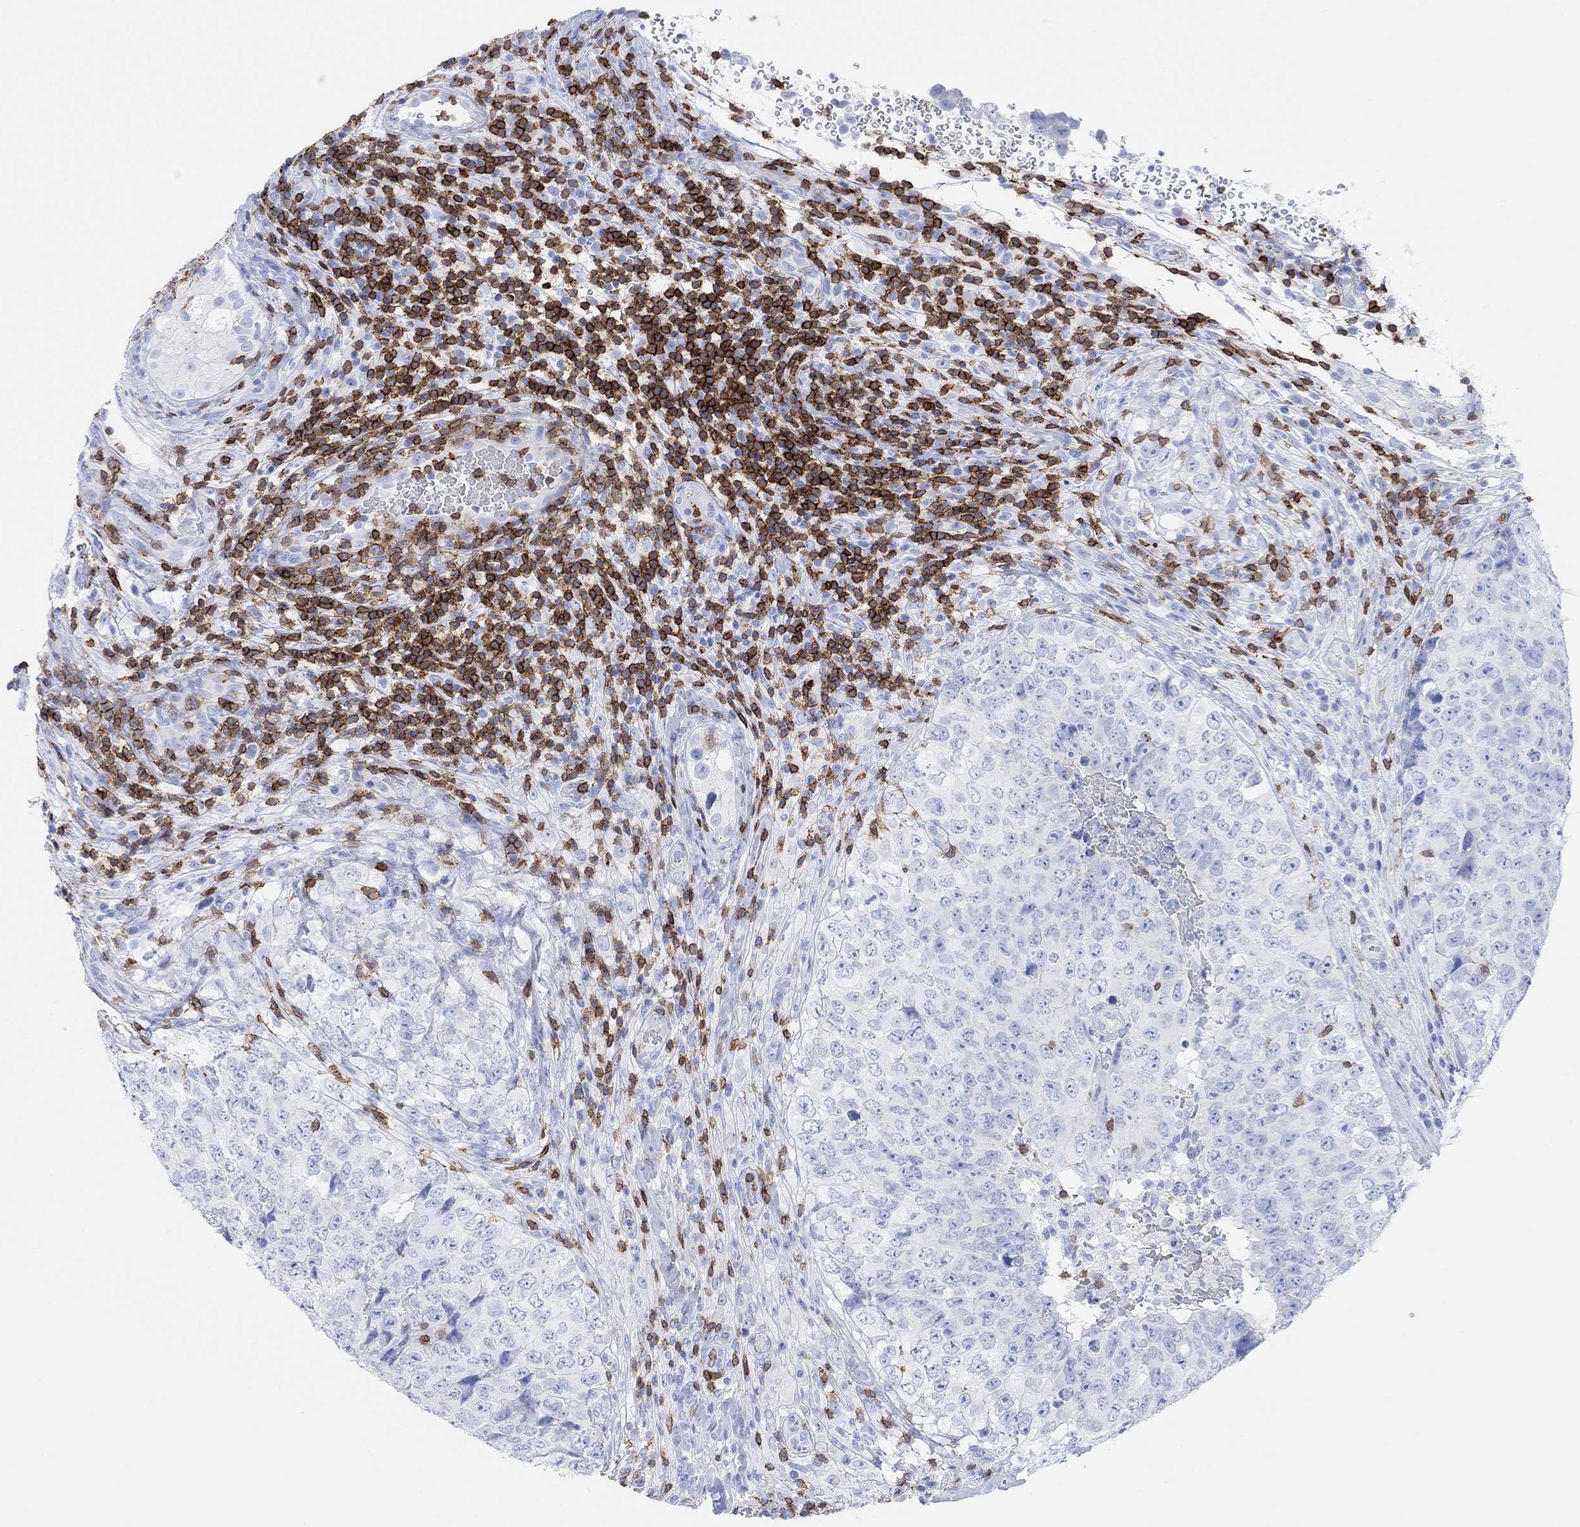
{"staining": {"intensity": "negative", "quantity": "none", "location": "none"}, "tissue": "testis cancer", "cell_type": "Tumor cells", "image_type": "cancer", "snomed": [{"axis": "morphology", "description": "Seminoma, NOS"}, {"axis": "topography", "description": "Testis"}], "caption": "High magnification brightfield microscopy of seminoma (testis) stained with DAB (brown) and counterstained with hematoxylin (blue): tumor cells show no significant staining. (DAB immunohistochemistry (IHC) with hematoxylin counter stain).", "gene": "GPR65", "patient": {"sex": "male", "age": 34}}